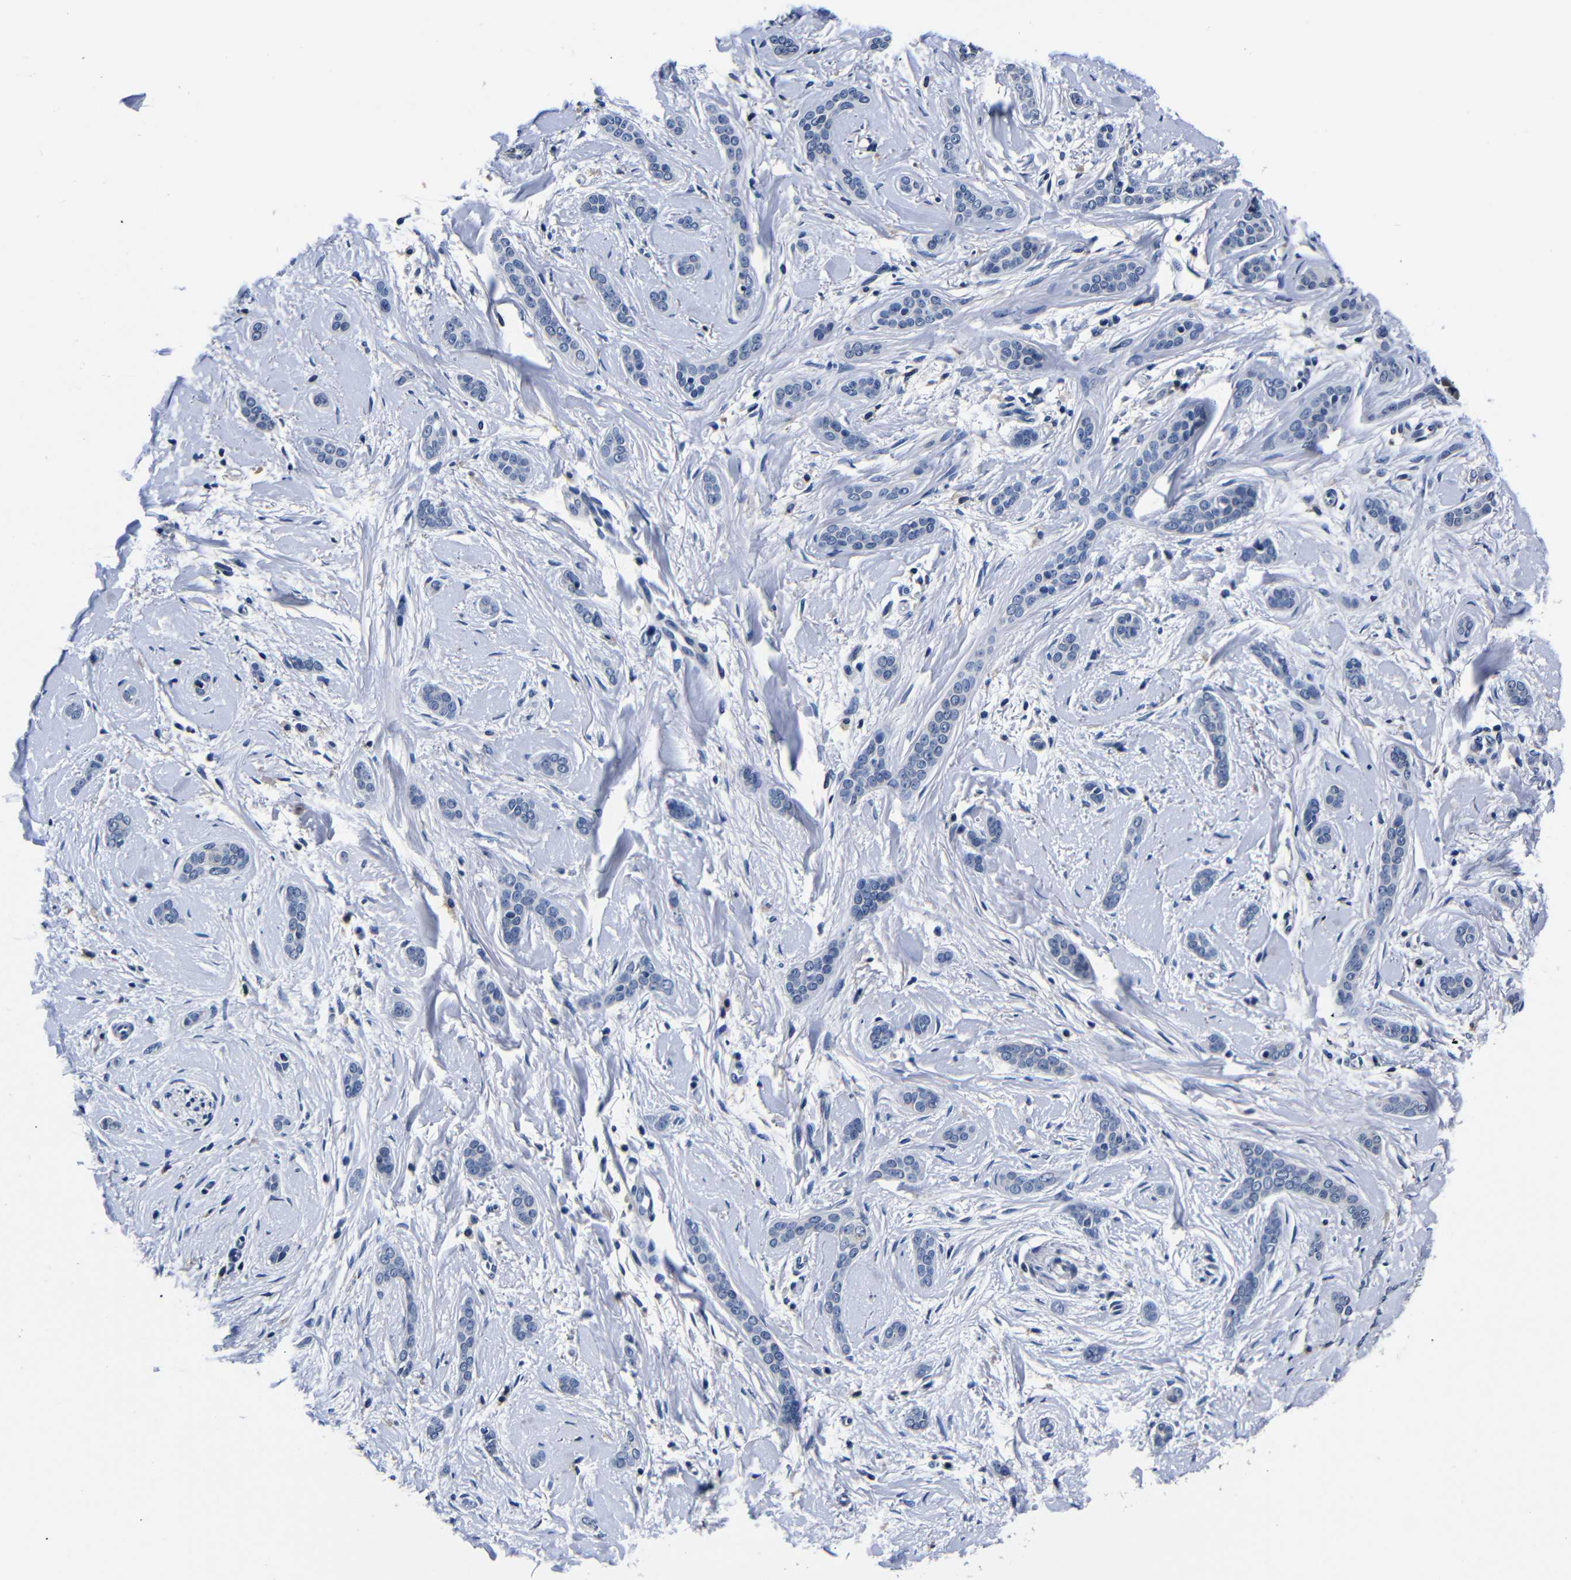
{"staining": {"intensity": "negative", "quantity": "none", "location": "none"}, "tissue": "skin cancer", "cell_type": "Tumor cells", "image_type": "cancer", "snomed": [{"axis": "morphology", "description": "Basal cell carcinoma"}, {"axis": "morphology", "description": "Adnexal tumor, benign"}, {"axis": "topography", "description": "Skin"}], "caption": "This is an IHC image of skin cancer. There is no staining in tumor cells.", "gene": "DEPP1", "patient": {"sex": "female", "age": 42}}